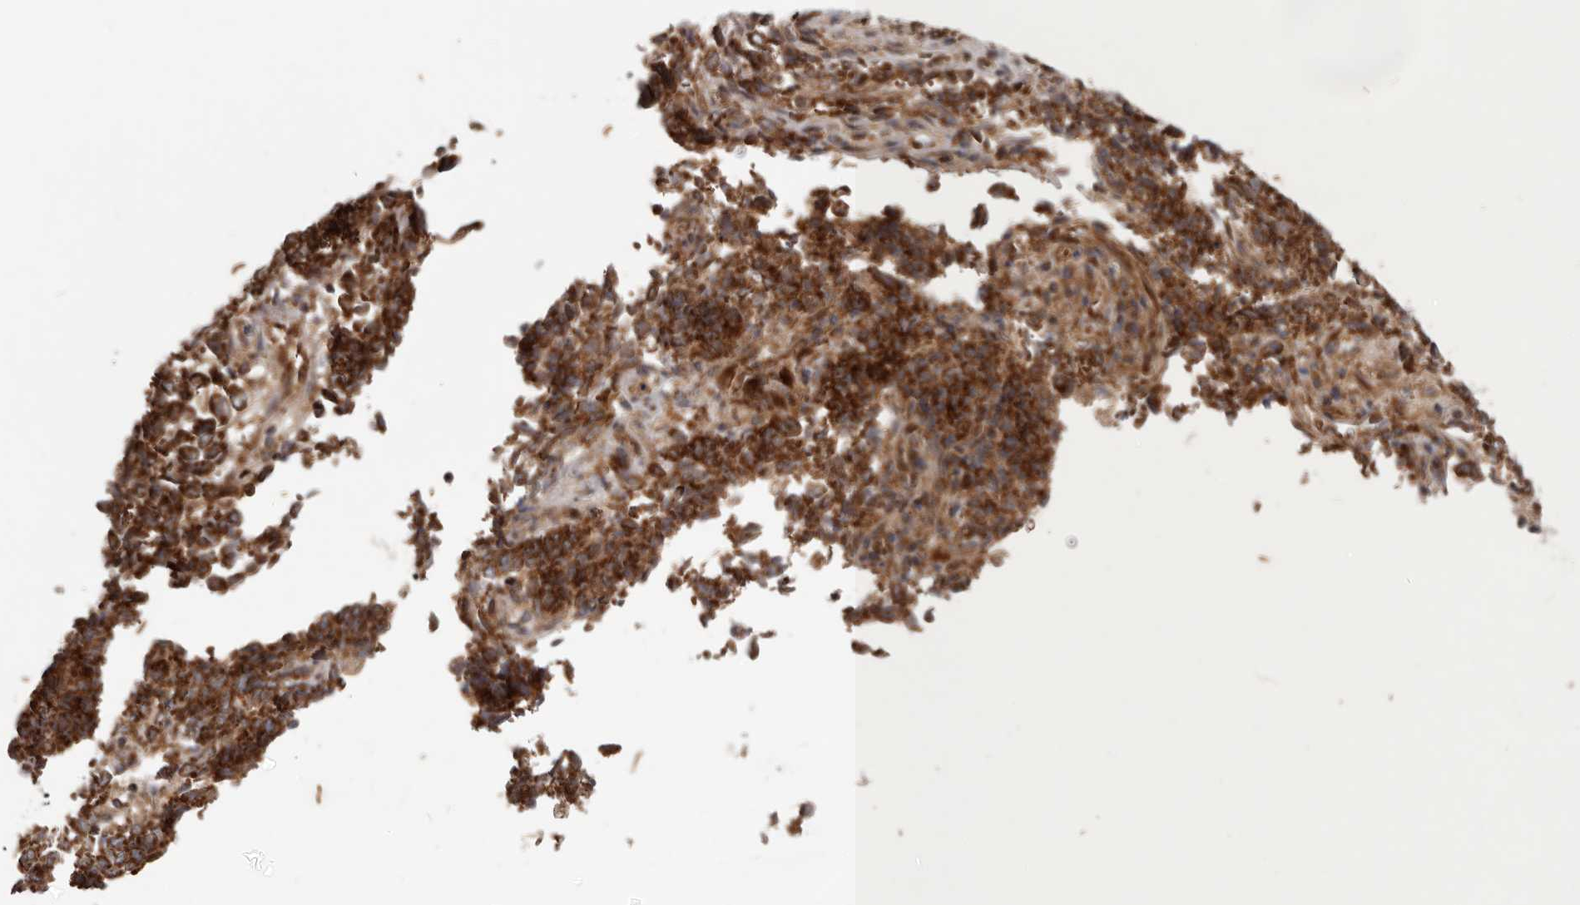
{"staining": {"intensity": "strong", "quantity": ">75%", "location": "cytoplasmic/membranous"}, "tissue": "endometrial cancer", "cell_type": "Tumor cells", "image_type": "cancer", "snomed": [{"axis": "morphology", "description": "Adenocarcinoma, NOS"}, {"axis": "topography", "description": "Endometrium"}], "caption": "Strong cytoplasmic/membranous expression is identified in approximately >75% of tumor cells in endometrial adenocarcinoma.", "gene": "MRPS10", "patient": {"sex": "female", "age": 80}}